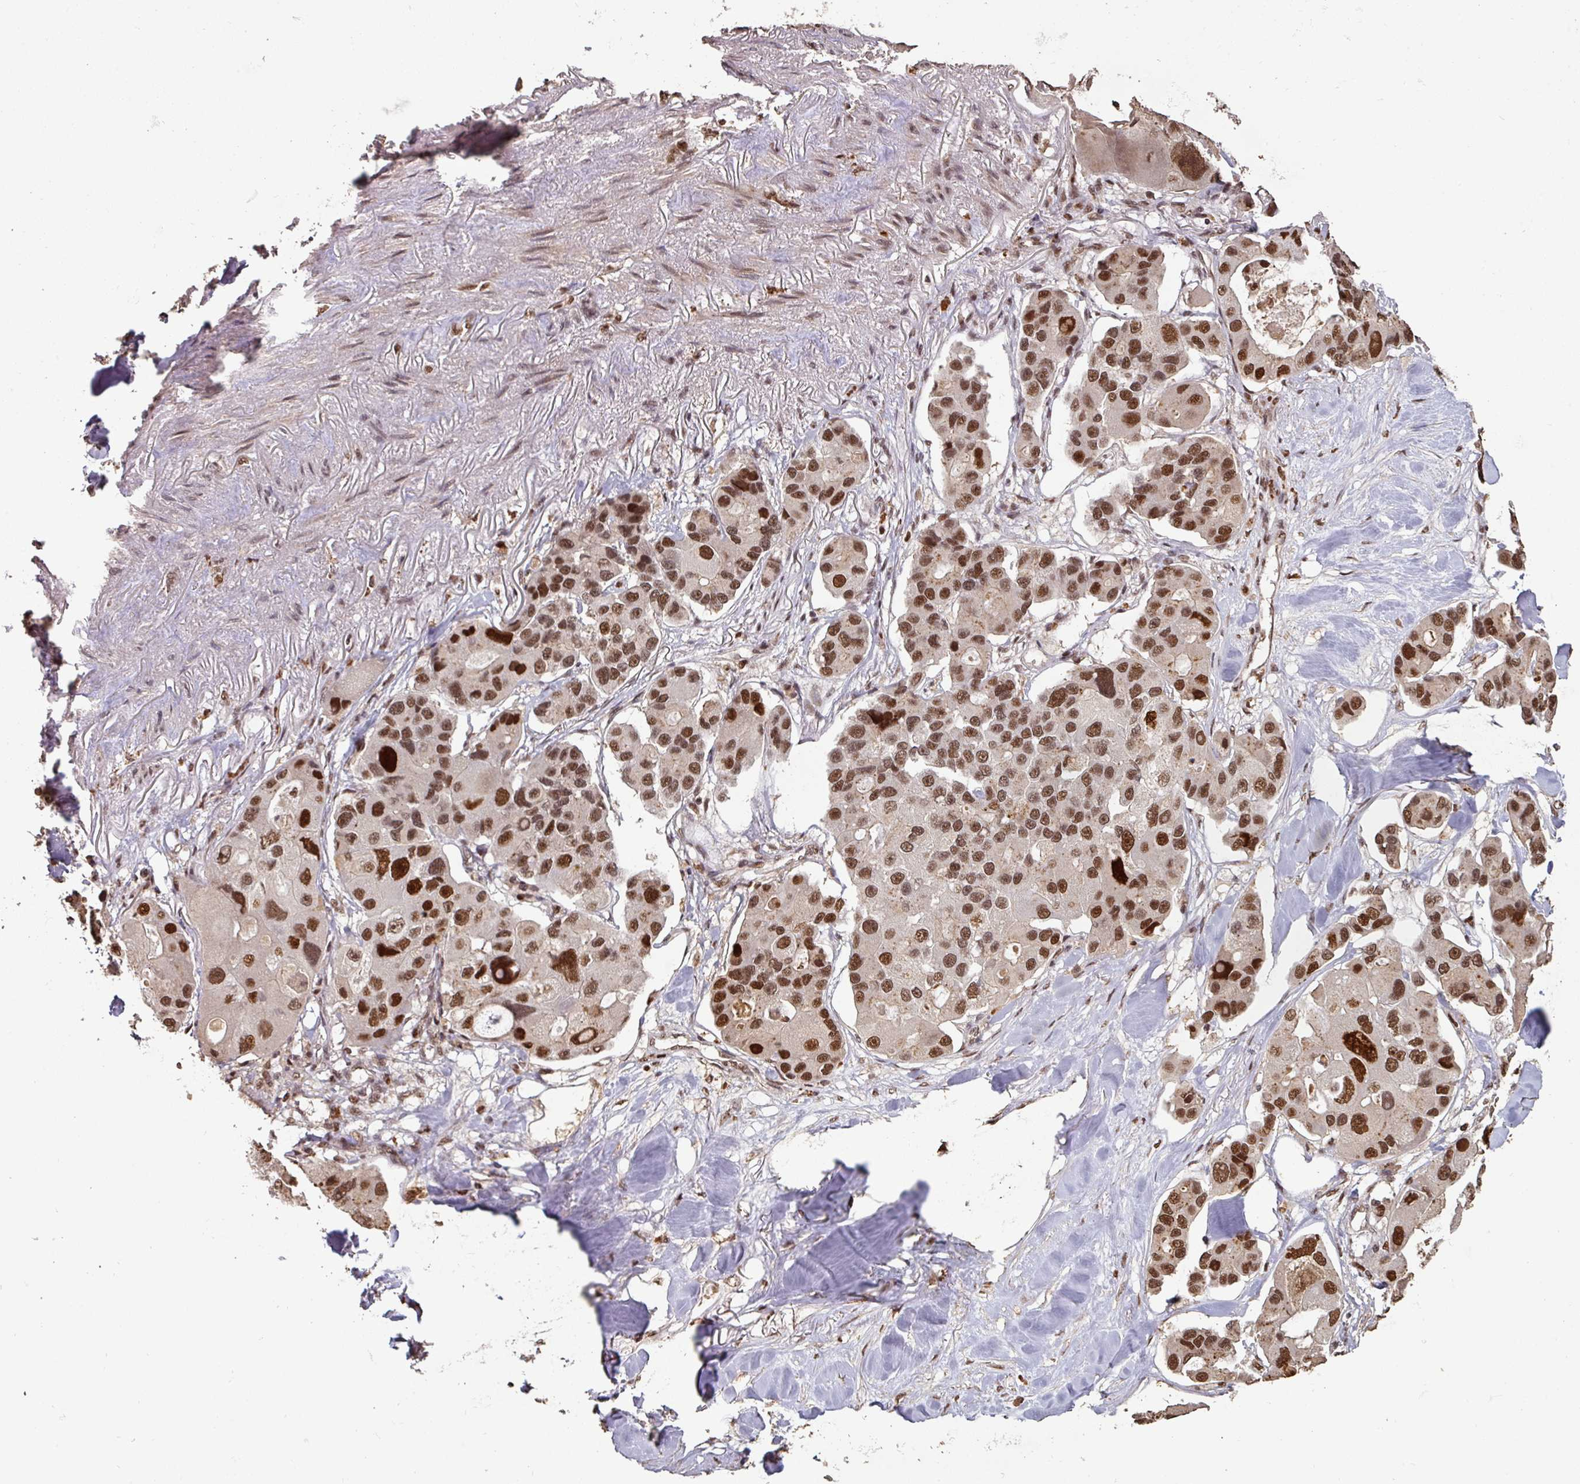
{"staining": {"intensity": "strong", "quantity": ">75%", "location": "nuclear"}, "tissue": "lung cancer", "cell_type": "Tumor cells", "image_type": "cancer", "snomed": [{"axis": "morphology", "description": "Adenocarcinoma, NOS"}, {"axis": "topography", "description": "Lung"}], "caption": "Brown immunohistochemical staining in lung cancer (adenocarcinoma) displays strong nuclear staining in about >75% of tumor cells. (DAB = brown stain, brightfield microscopy at high magnification).", "gene": "POLD1", "patient": {"sex": "female", "age": 54}}